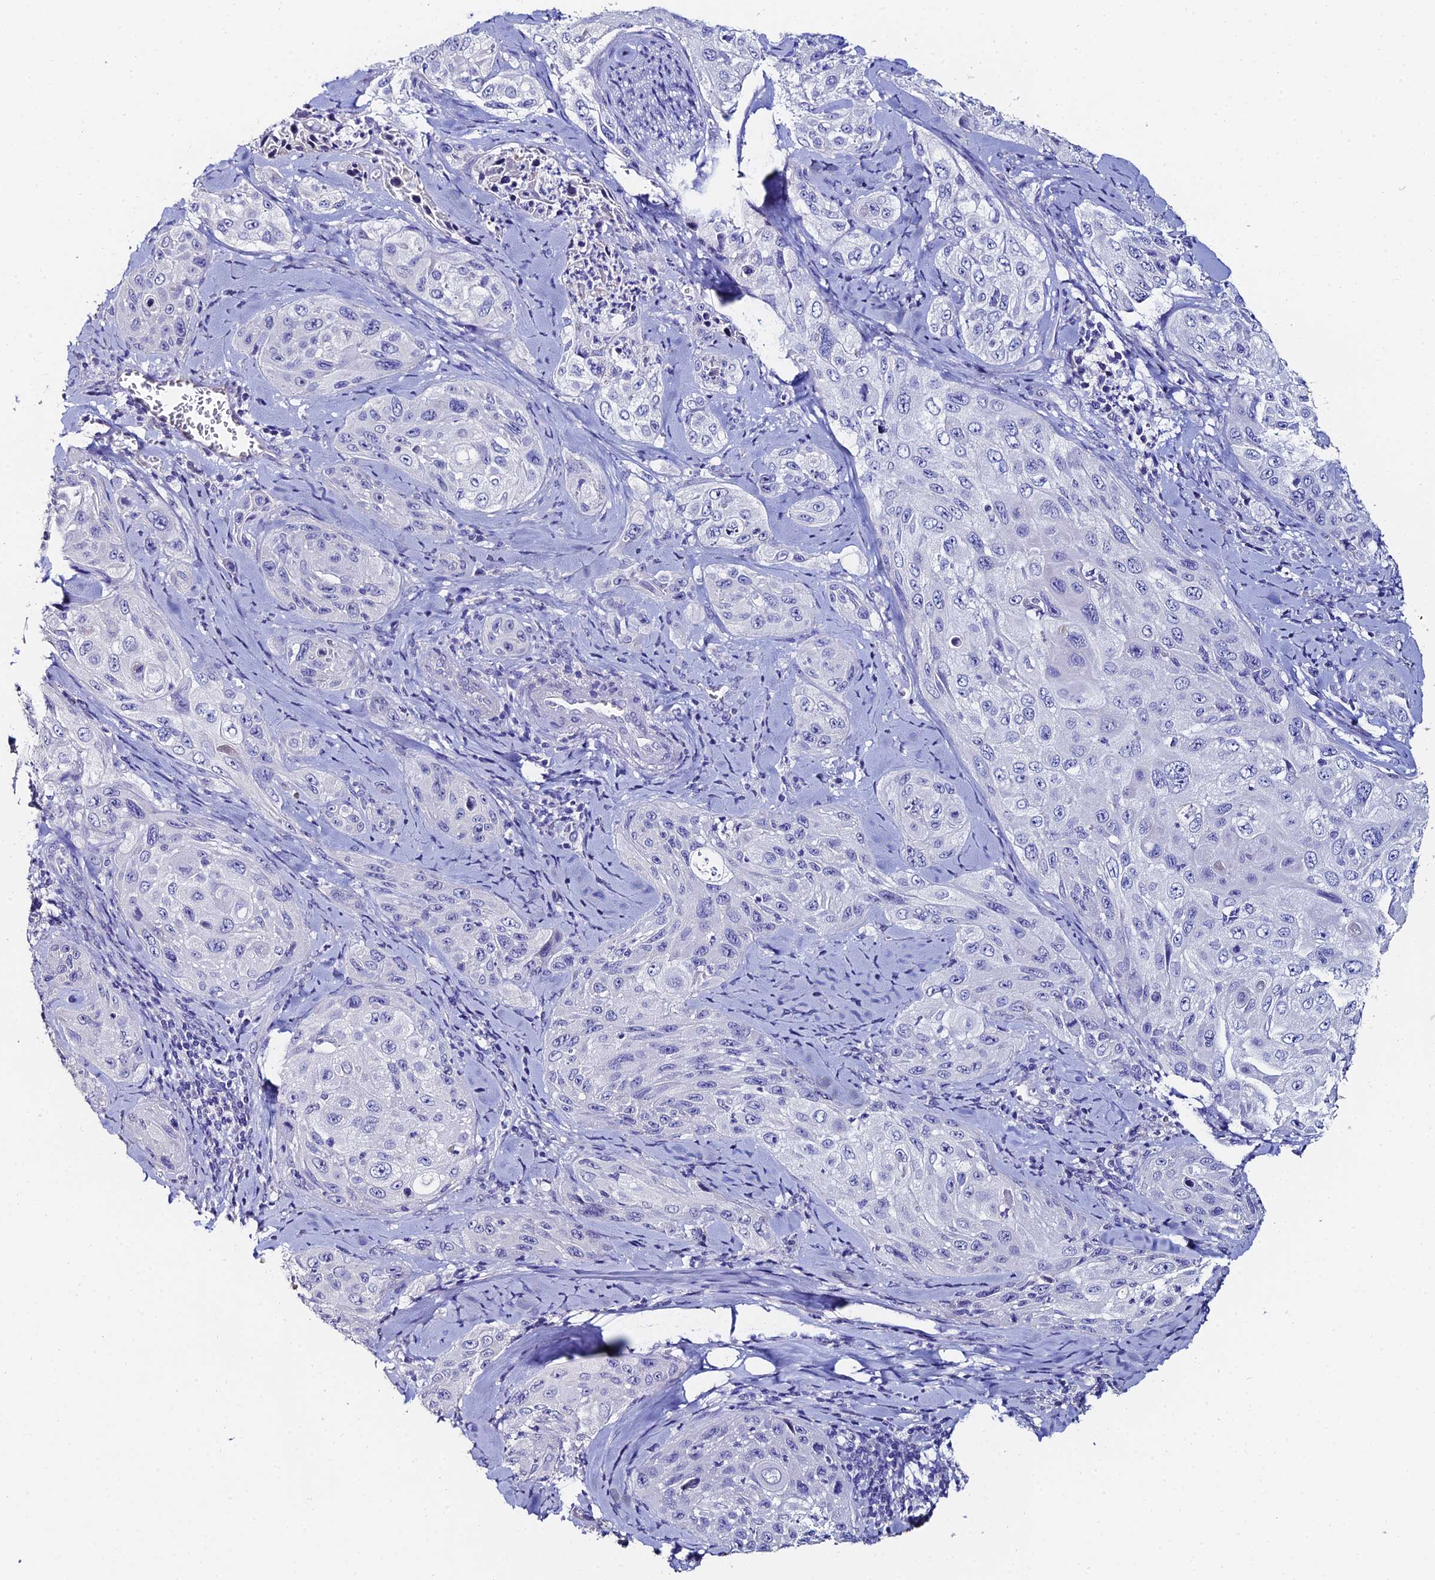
{"staining": {"intensity": "negative", "quantity": "none", "location": "none"}, "tissue": "cervical cancer", "cell_type": "Tumor cells", "image_type": "cancer", "snomed": [{"axis": "morphology", "description": "Squamous cell carcinoma, NOS"}, {"axis": "topography", "description": "Cervix"}], "caption": "This micrograph is of cervical cancer (squamous cell carcinoma) stained with immunohistochemistry (IHC) to label a protein in brown with the nuclei are counter-stained blue. There is no expression in tumor cells.", "gene": "ESRRG", "patient": {"sex": "female", "age": 42}}